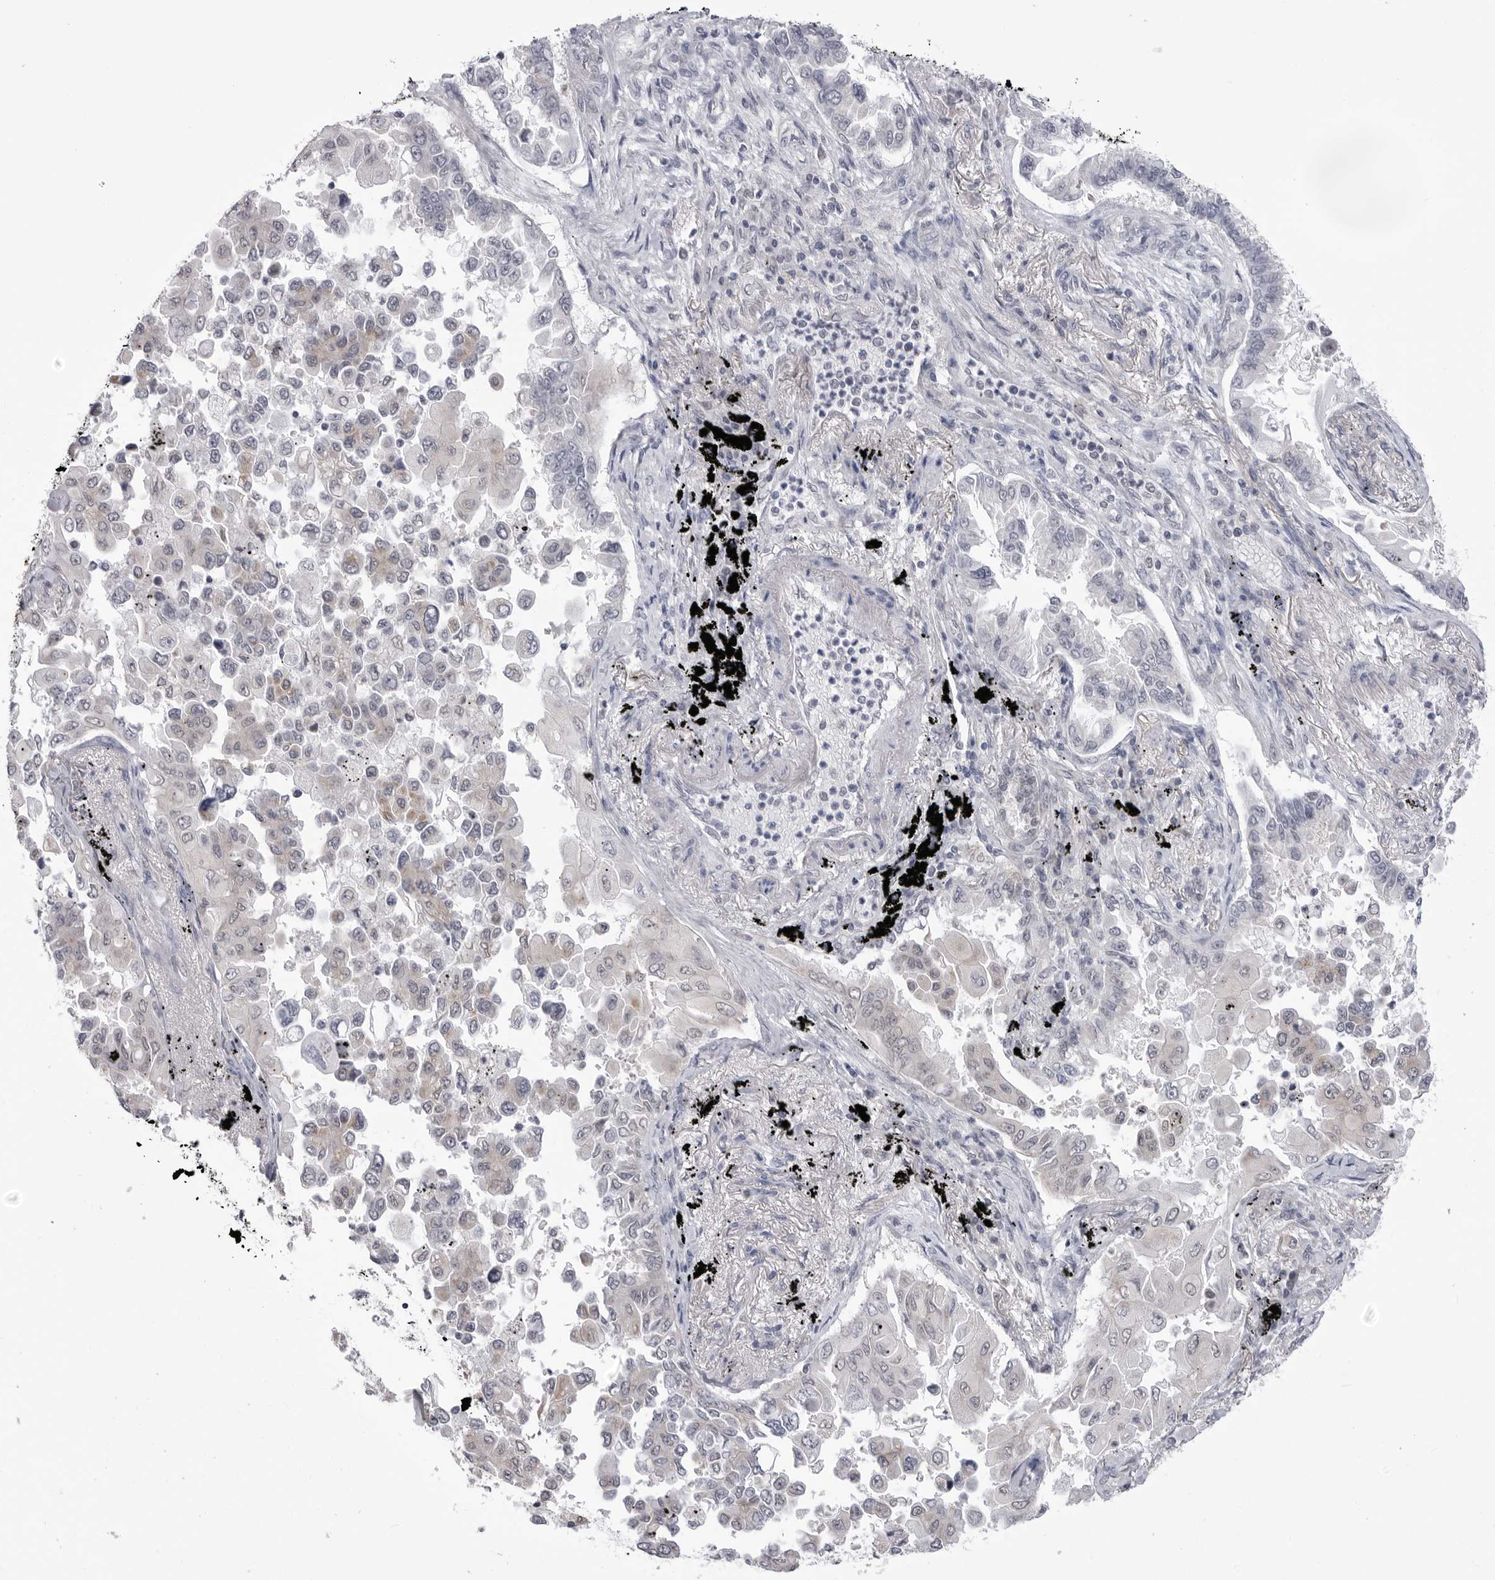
{"staining": {"intensity": "negative", "quantity": "none", "location": "none"}, "tissue": "lung cancer", "cell_type": "Tumor cells", "image_type": "cancer", "snomed": [{"axis": "morphology", "description": "Adenocarcinoma, NOS"}, {"axis": "topography", "description": "Lung"}], "caption": "Micrograph shows no significant protein staining in tumor cells of lung cancer (adenocarcinoma).", "gene": "FH", "patient": {"sex": "female", "age": 67}}